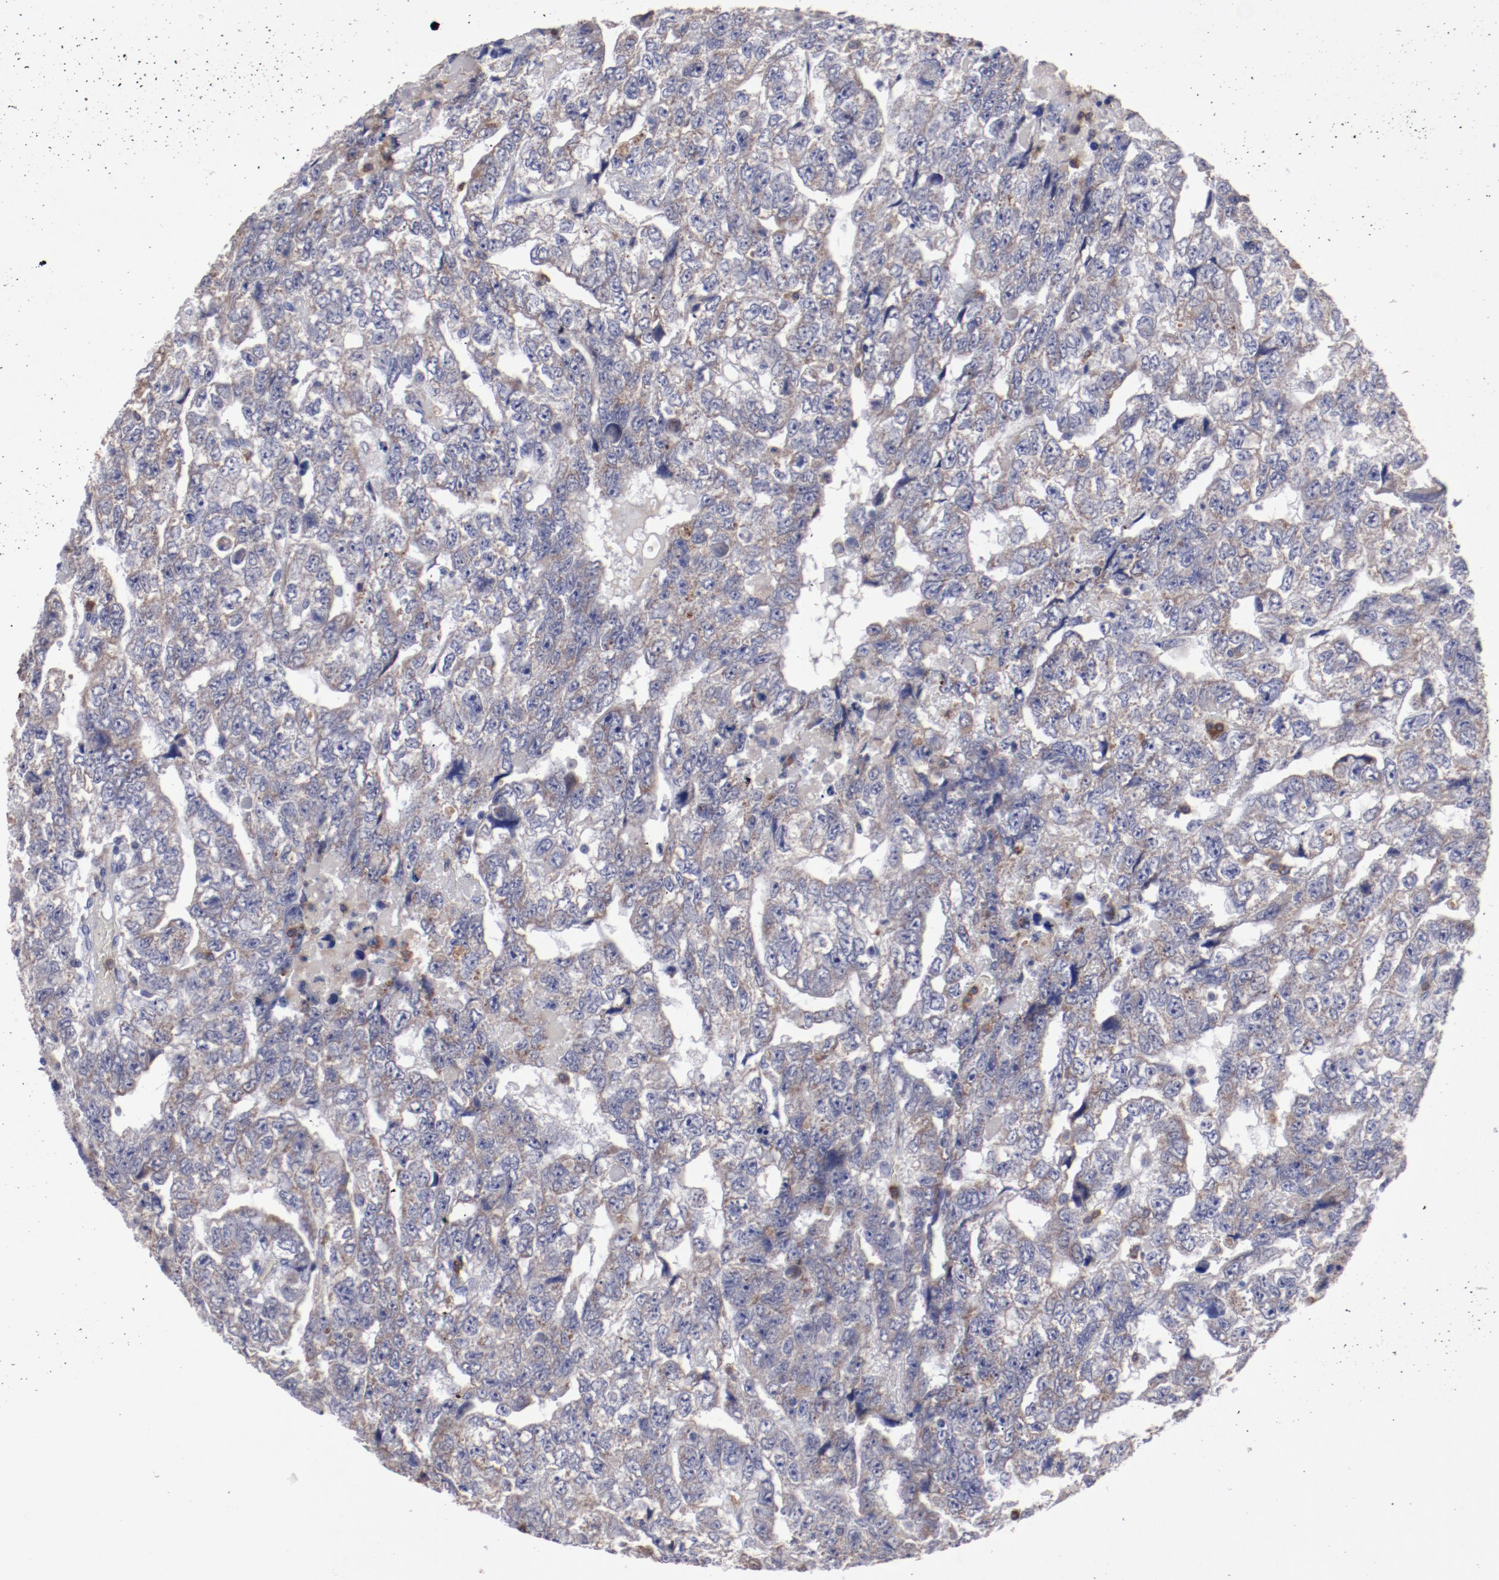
{"staining": {"intensity": "weak", "quantity": ">75%", "location": "cytoplasmic/membranous"}, "tissue": "testis cancer", "cell_type": "Tumor cells", "image_type": "cancer", "snomed": [{"axis": "morphology", "description": "Carcinoma, Embryonal, NOS"}, {"axis": "topography", "description": "Testis"}], "caption": "Tumor cells exhibit weak cytoplasmic/membranous expression in about >75% of cells in testis cancer.", "gene": "FGR", "patient": {"sex": "male", "age": 36}}